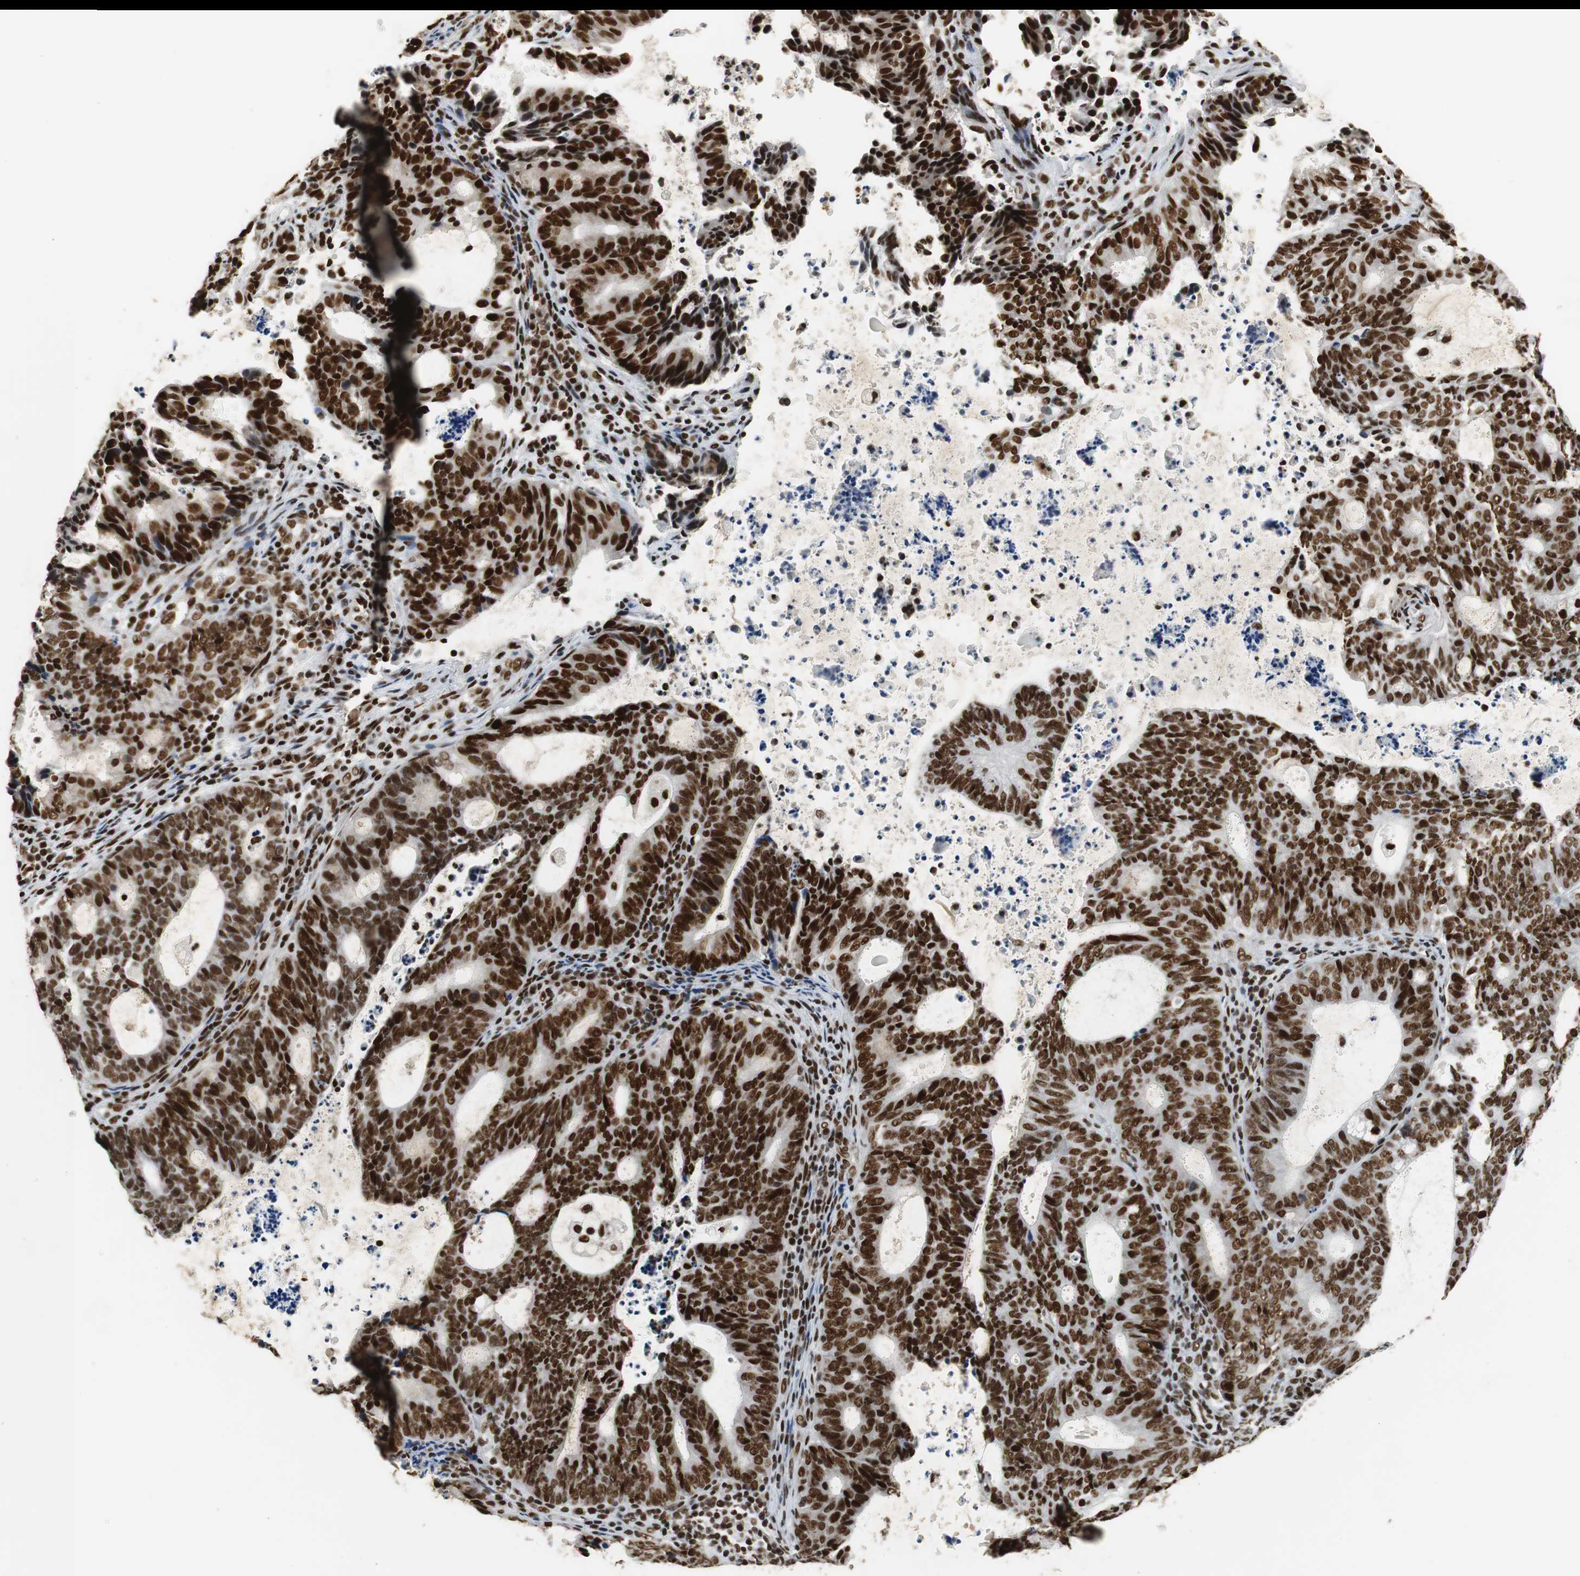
{"staining": {"intensity": "strong", "quantity": ">75%", "location": "nuclear"}, "tissue": "endometrial cancer", "cell_type": "Tumor cells", "image_type": "cancer", "snomed": [{"axis": "morphology", "description": "Adenocarcinoma, NOS"}, {"axis": "topography", "description": "Uterus"}], "caption": "Adenocarcinoma (endometrial) was stained to show a protein in brown. There is high levels of strong nuclear expression in about >75% of tumor cells. (IHC, brightfield microscopy, high magnification).", "gene": "PRKDC", "patient": {"sex": "female", "age": 83}}